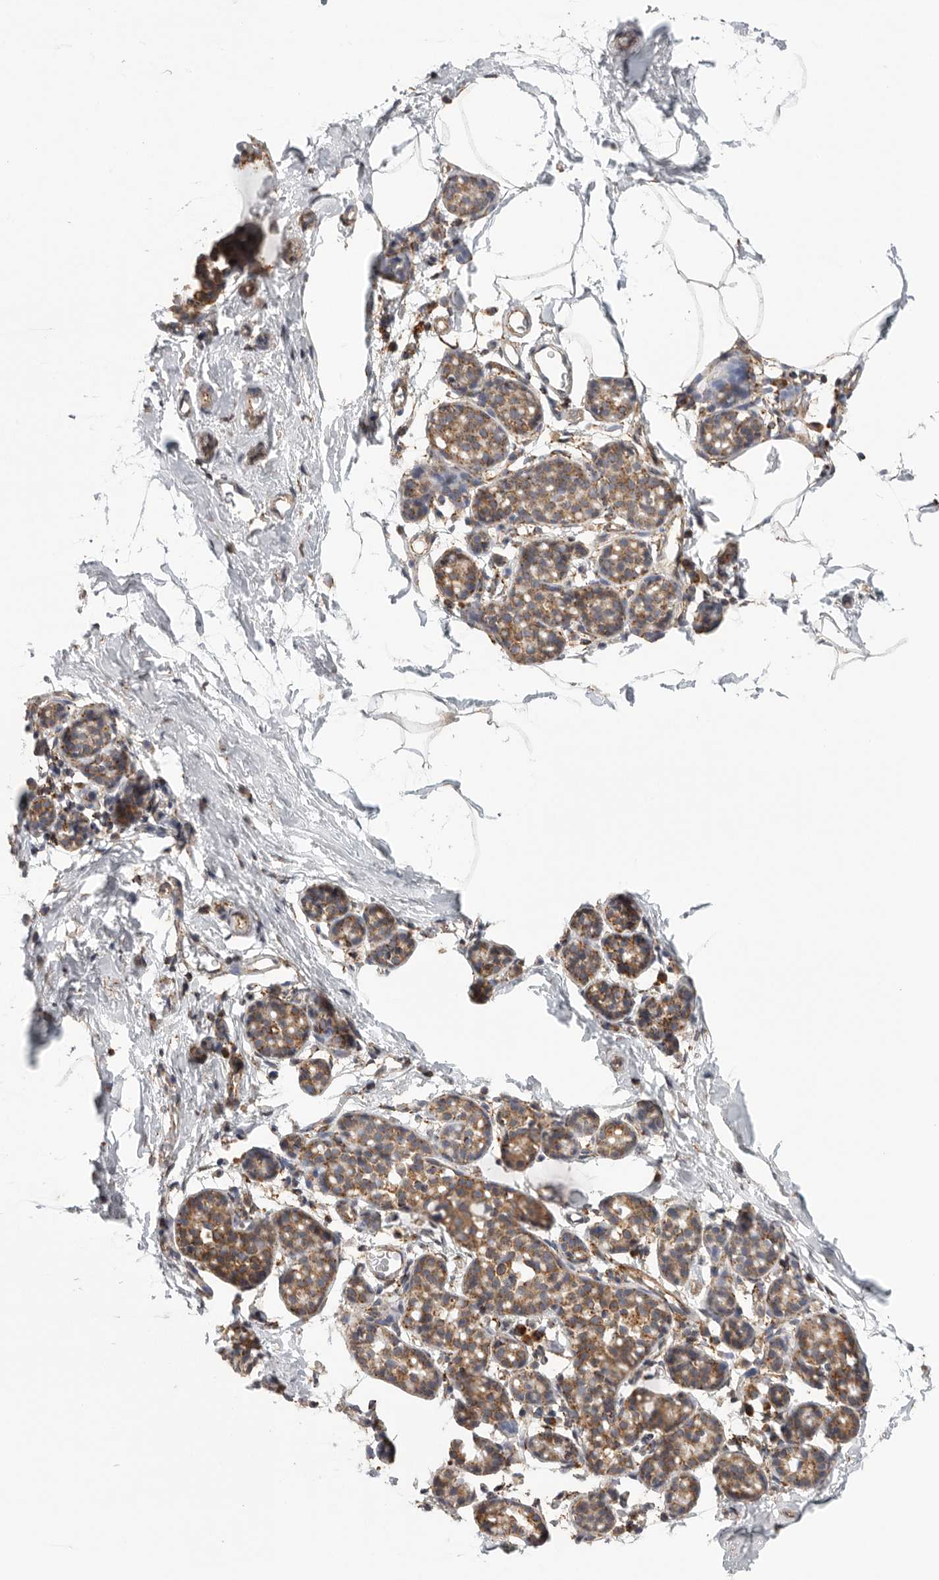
{"staining": {"intensity": "negative", "quantity": "none", "location": "none"}, "tissue": "breast", "cell_type": "Adipocytes", "image_type": "normal", "snomed": [{"axis": "morphology", "description": "Normal tissue, NOS"}, {"axis": "topography", "description": "Breast"}], "caption": "Human breast stained for a protein using IHC exhibits no positivity in adipocytes.", "gene": "FKBP8", "patient": {"sex": "female", "age": 62}}